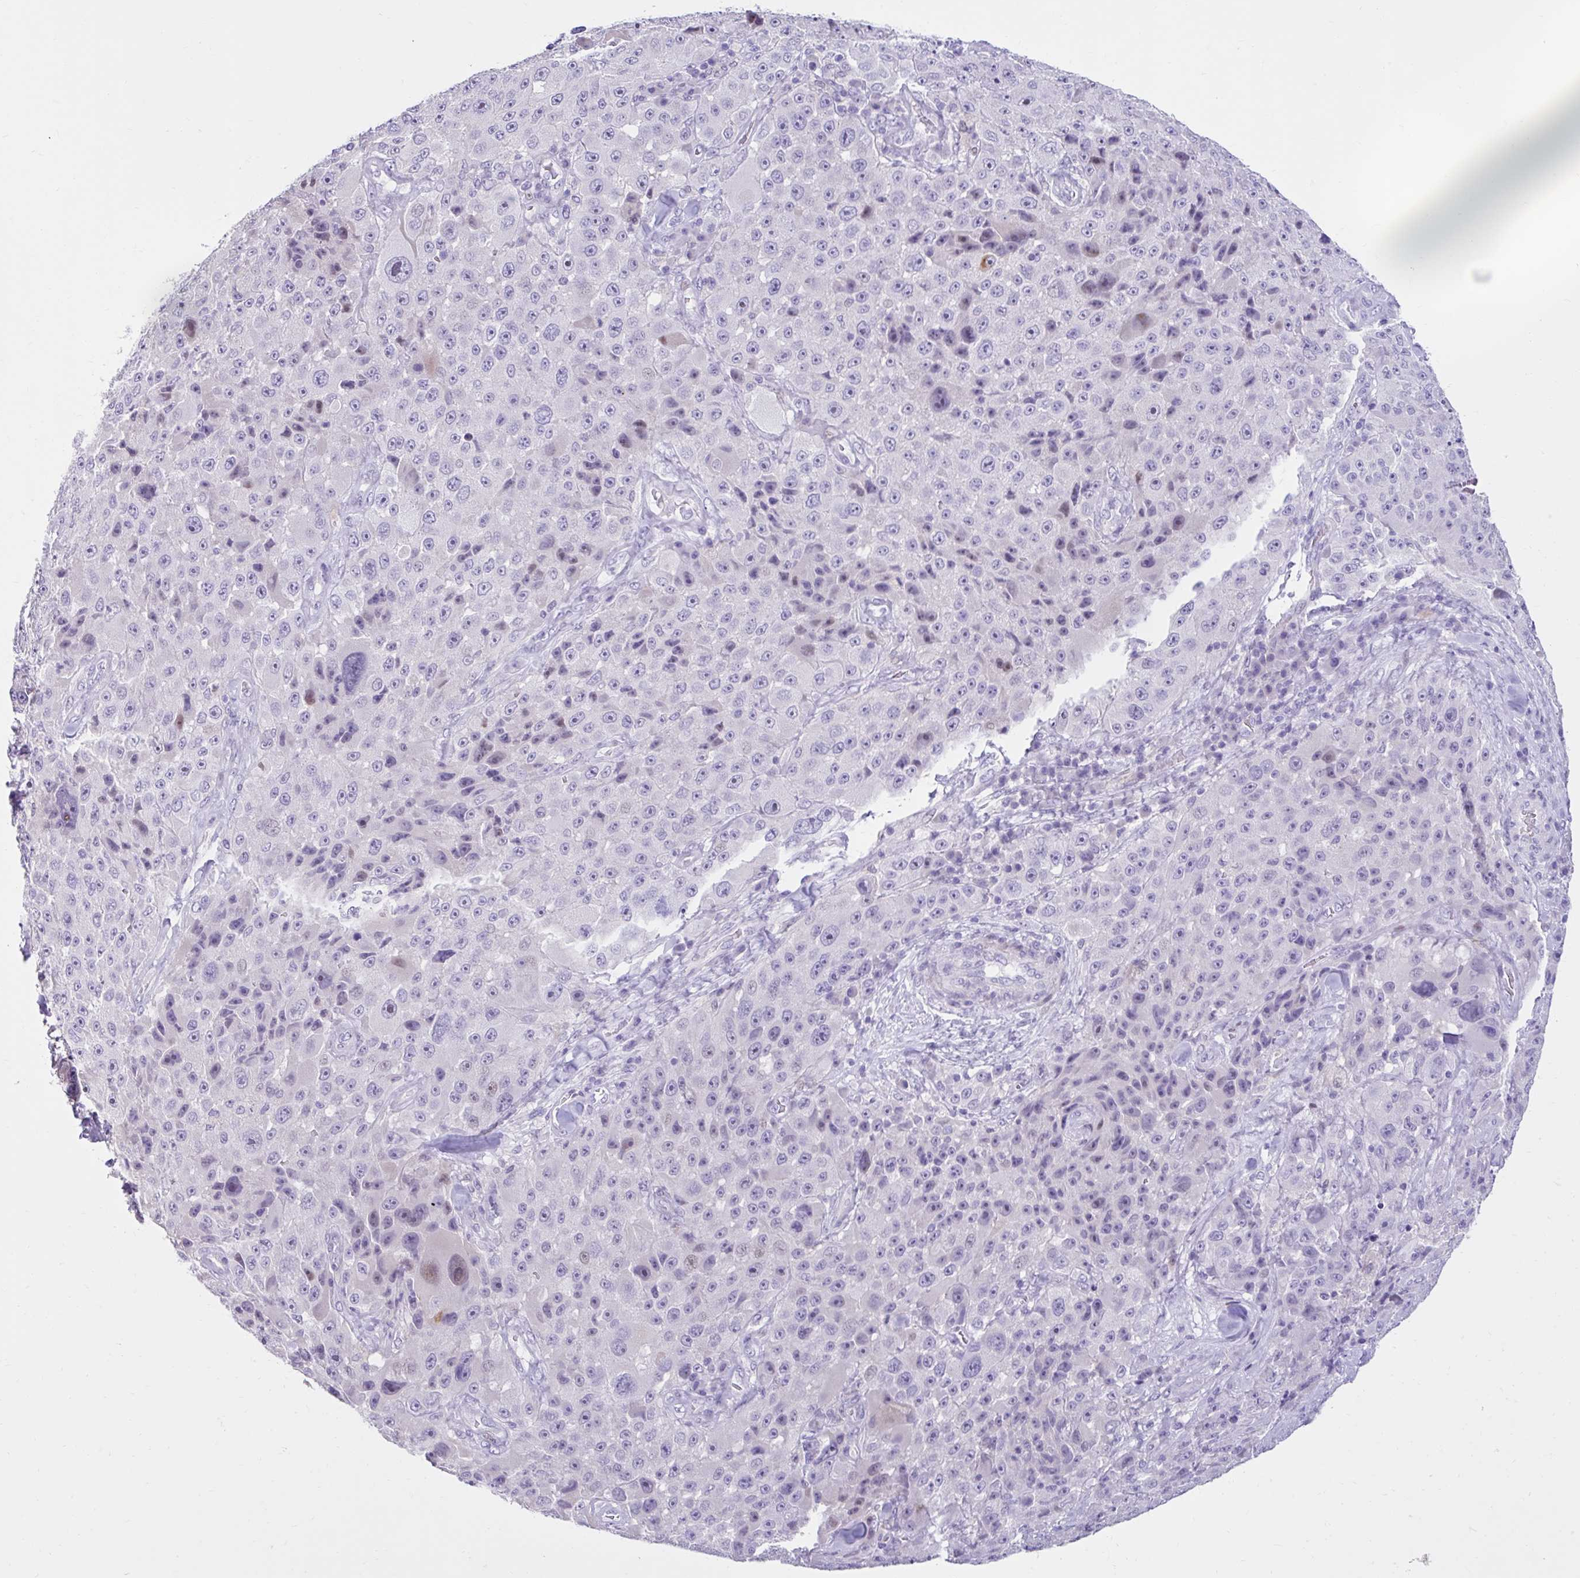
{"staining": {"intensity": "weak", "quantity": "<25%", "location": "nuclear"}, "tissue": "melanoma", "cell_type": "Tumor cells", "image_type": "cancer", "snomed": [{"axis": "morphology", "description": "Malignant melanoma, Metastatic site"}, {"axis": "topography", "description": "Lymph node"}], "caption": "Immunohistochemistry (IHC) micrograph of neoplastic tissue: malignant melanoma (metastatic site) stained with DAB exhibits no significant protein positivity in tumor cells.", "gene": "NHLH2", "patient": {"sex": "male", "age": 62}}